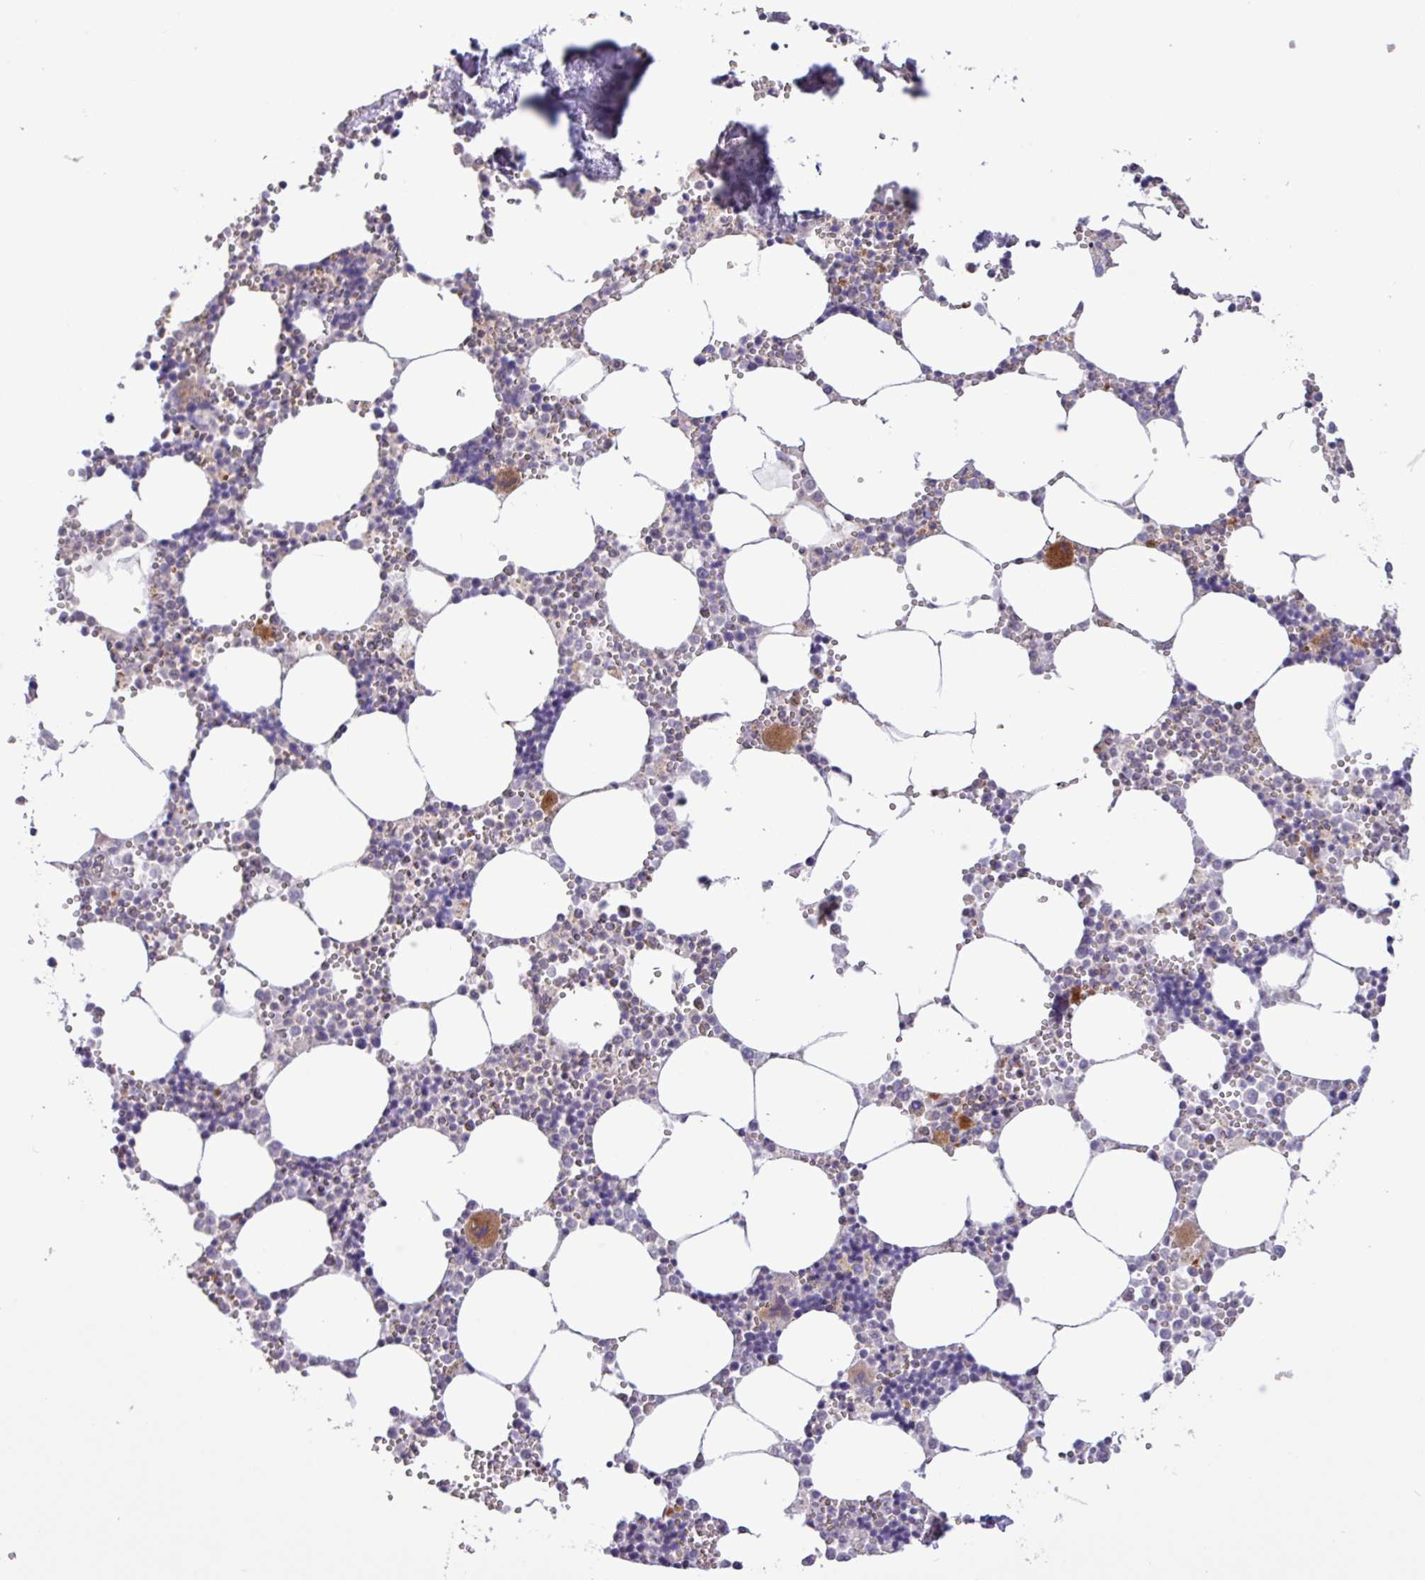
{"staining": {"intensity": "moderate", "quantity": "<25%", "location": "cytoplasmic/membranous"}, "tissue": "bone marrow", "cell_type": "Hematopoietic cells", "image_type": "normal", "snomed": [{"axis": "morphology", "description": "Normal tissue, NOS"}, {"axis": "topography", "description": "Bone marrow"}], "caption": "Immunohistochemical staining of normal bone marrow shows moderate cytoplasmic/membranous protein positivity in about <25% of hematopoietic cells.", "gene": "RTL3", "patient": {"sex": "male", "age": 54}}